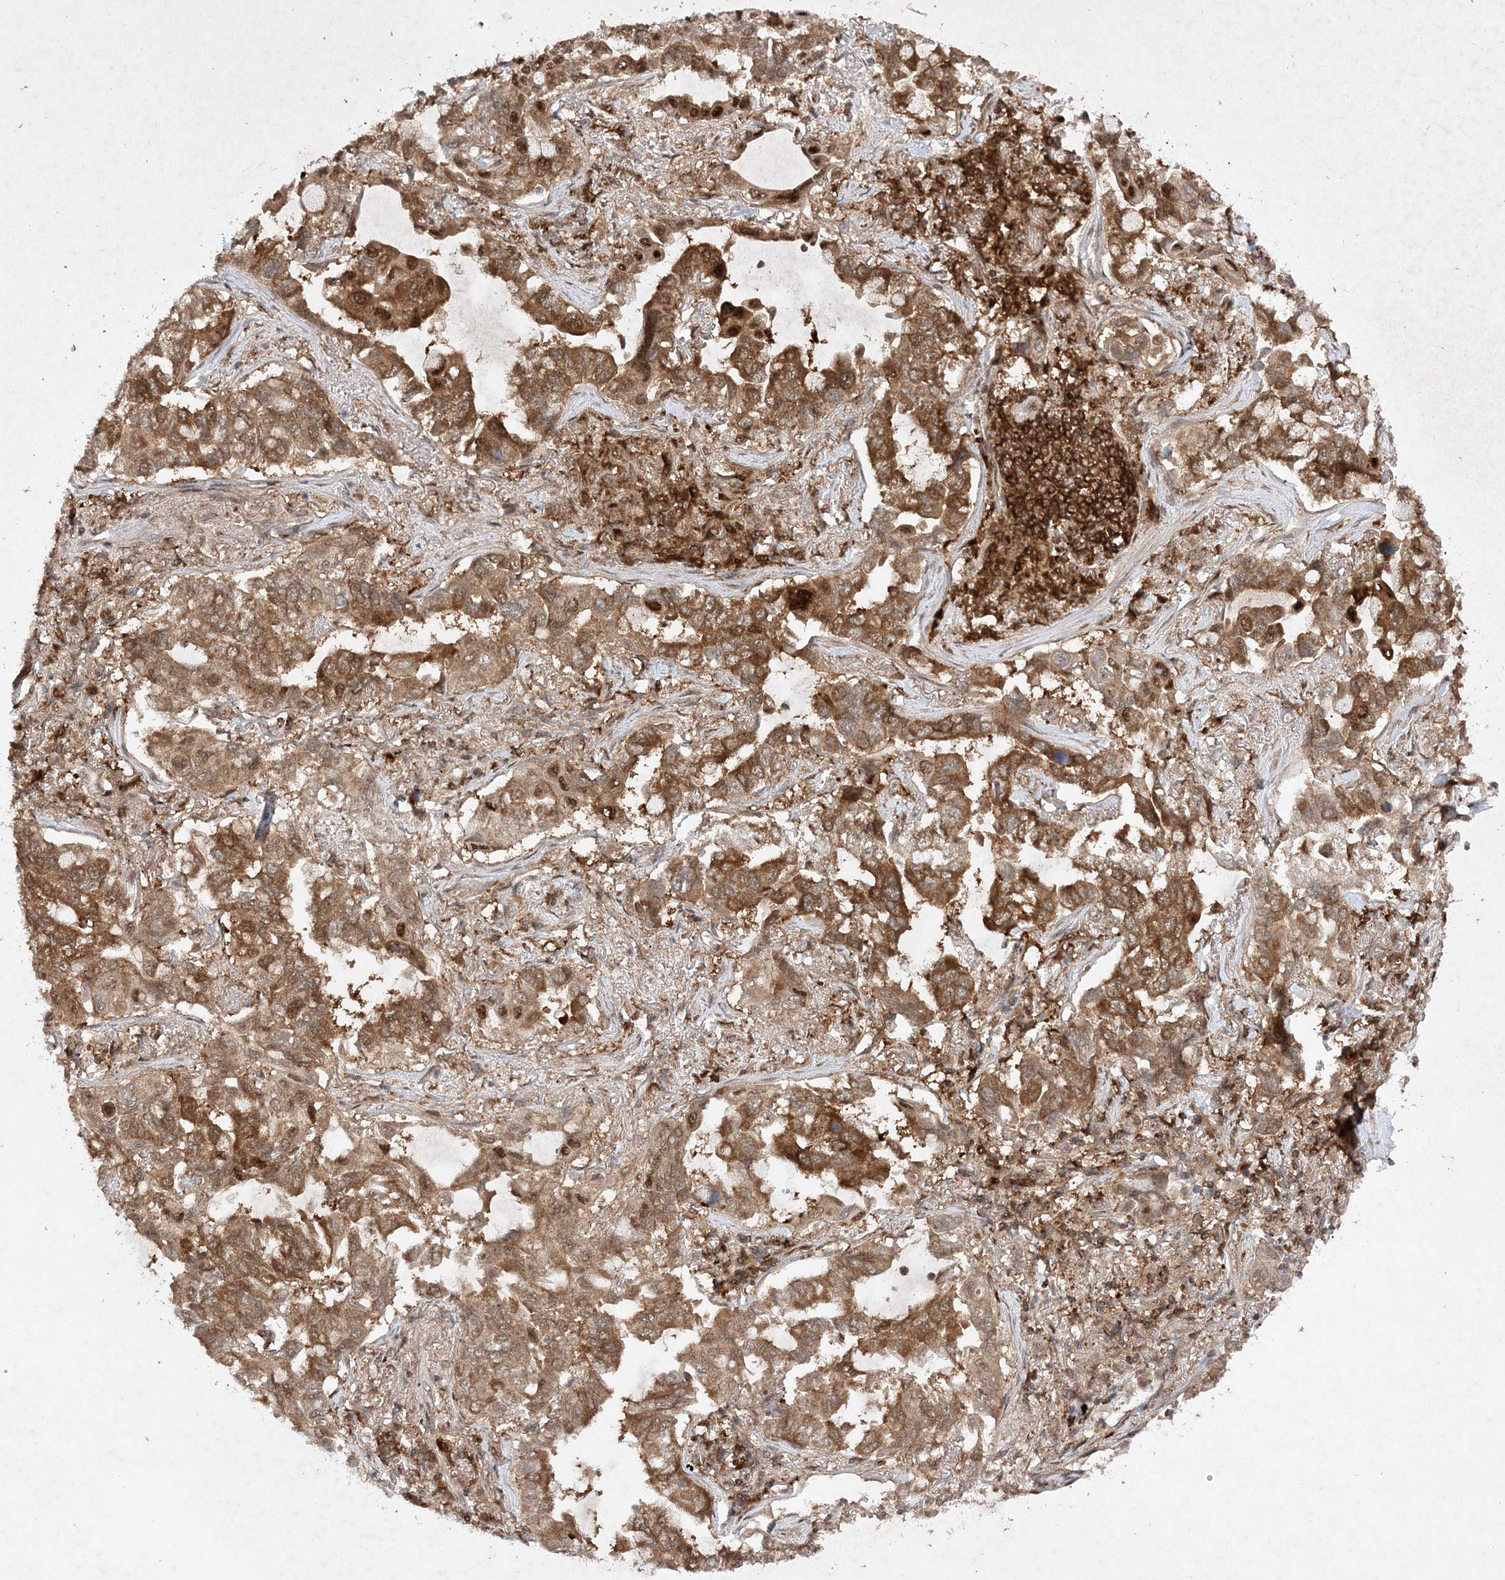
{"staining": {"intensity": "moderate", "quantity": ">75%", "location": "cytoplasmic/membranous,nuclear"}, "tissue": "lung cancer", "cell_type": "Tumor cells", "image_type": "cancer", "snomed": [{"axis": "morphology", "description": "Adenocarcinoma, NOS"}, {"axis": "topography", "description": "Lung"}], "caption": "High-magnification brightfield microscopy of lung cancer (adenocarcinoma) stained with DAB (3,3'-diaminobenzidine) (brown) and counterstained with hematoxylin (blue). tumor cells exhibit moderate cytoplasmic/membranous and nuclear positivity is seen in approximately>75% of cells. The staining was performed using DAB to visualize the protein expression in brown, while the nuclei were stained in blue with hematoxylin (Magnification: 20x).", "gene": "NIF3L1", "patient": {"sex": "male", "age": 64}}